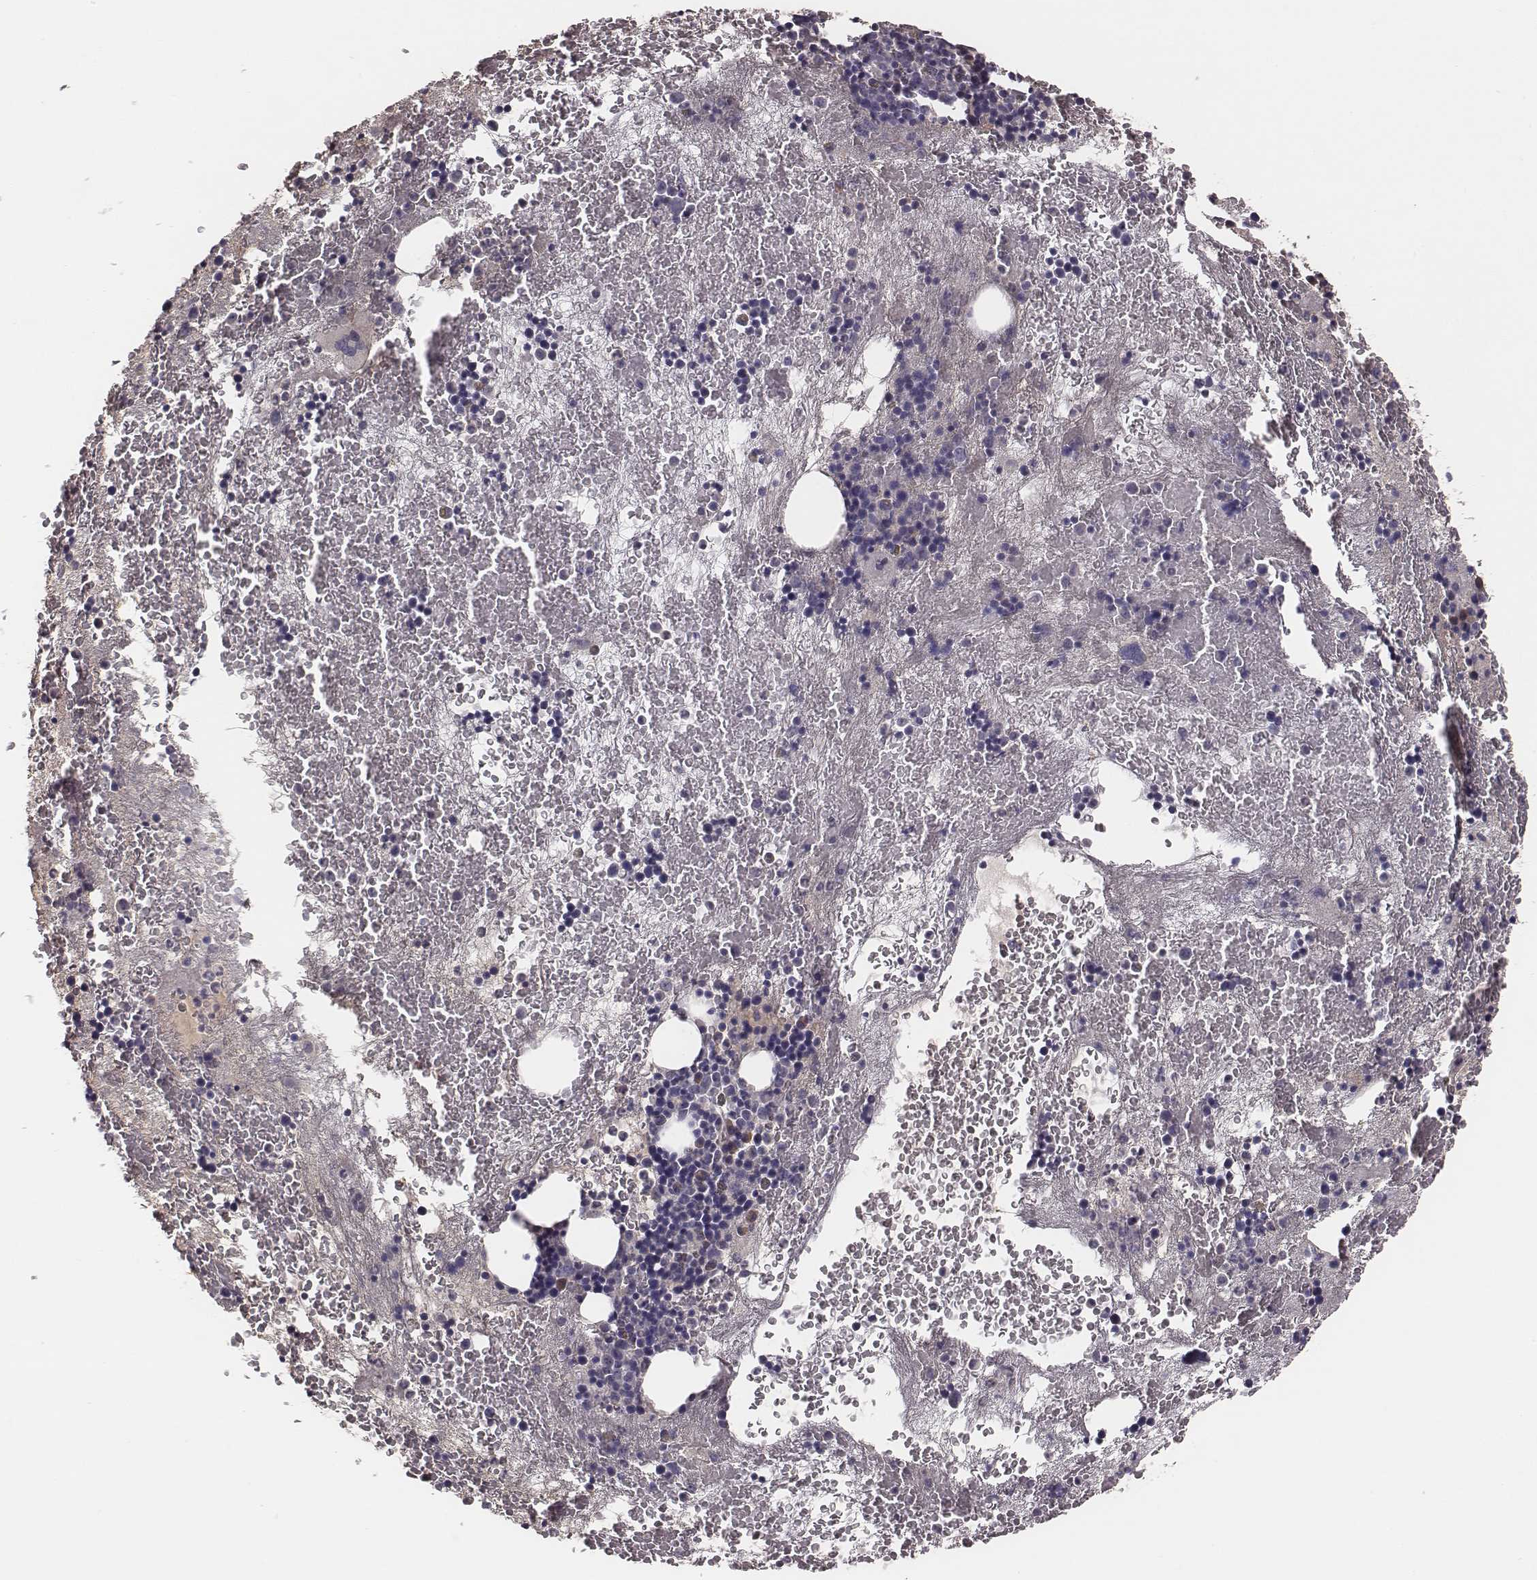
{"staining": {"intensity": "negative", "quantity": "none", "location": "none"}, "tissue": "bone marrow", "cell_type": "Hematopoietic cells", "image_type": "normal", "snomed": [{"axis": "morphology", "description": "Normal tissue, NOS"}, {"axis": "topography", "description": "Bone marrow"}], "caption": "DAB (3,3'-diaminobenzidine) immunohistochemical staining of unremarkable human bone marrow exhibits no significant expression in hematopoietic cells.", "gene": "SLC22A6", "patient": {"sex": "male", "age": 79}}